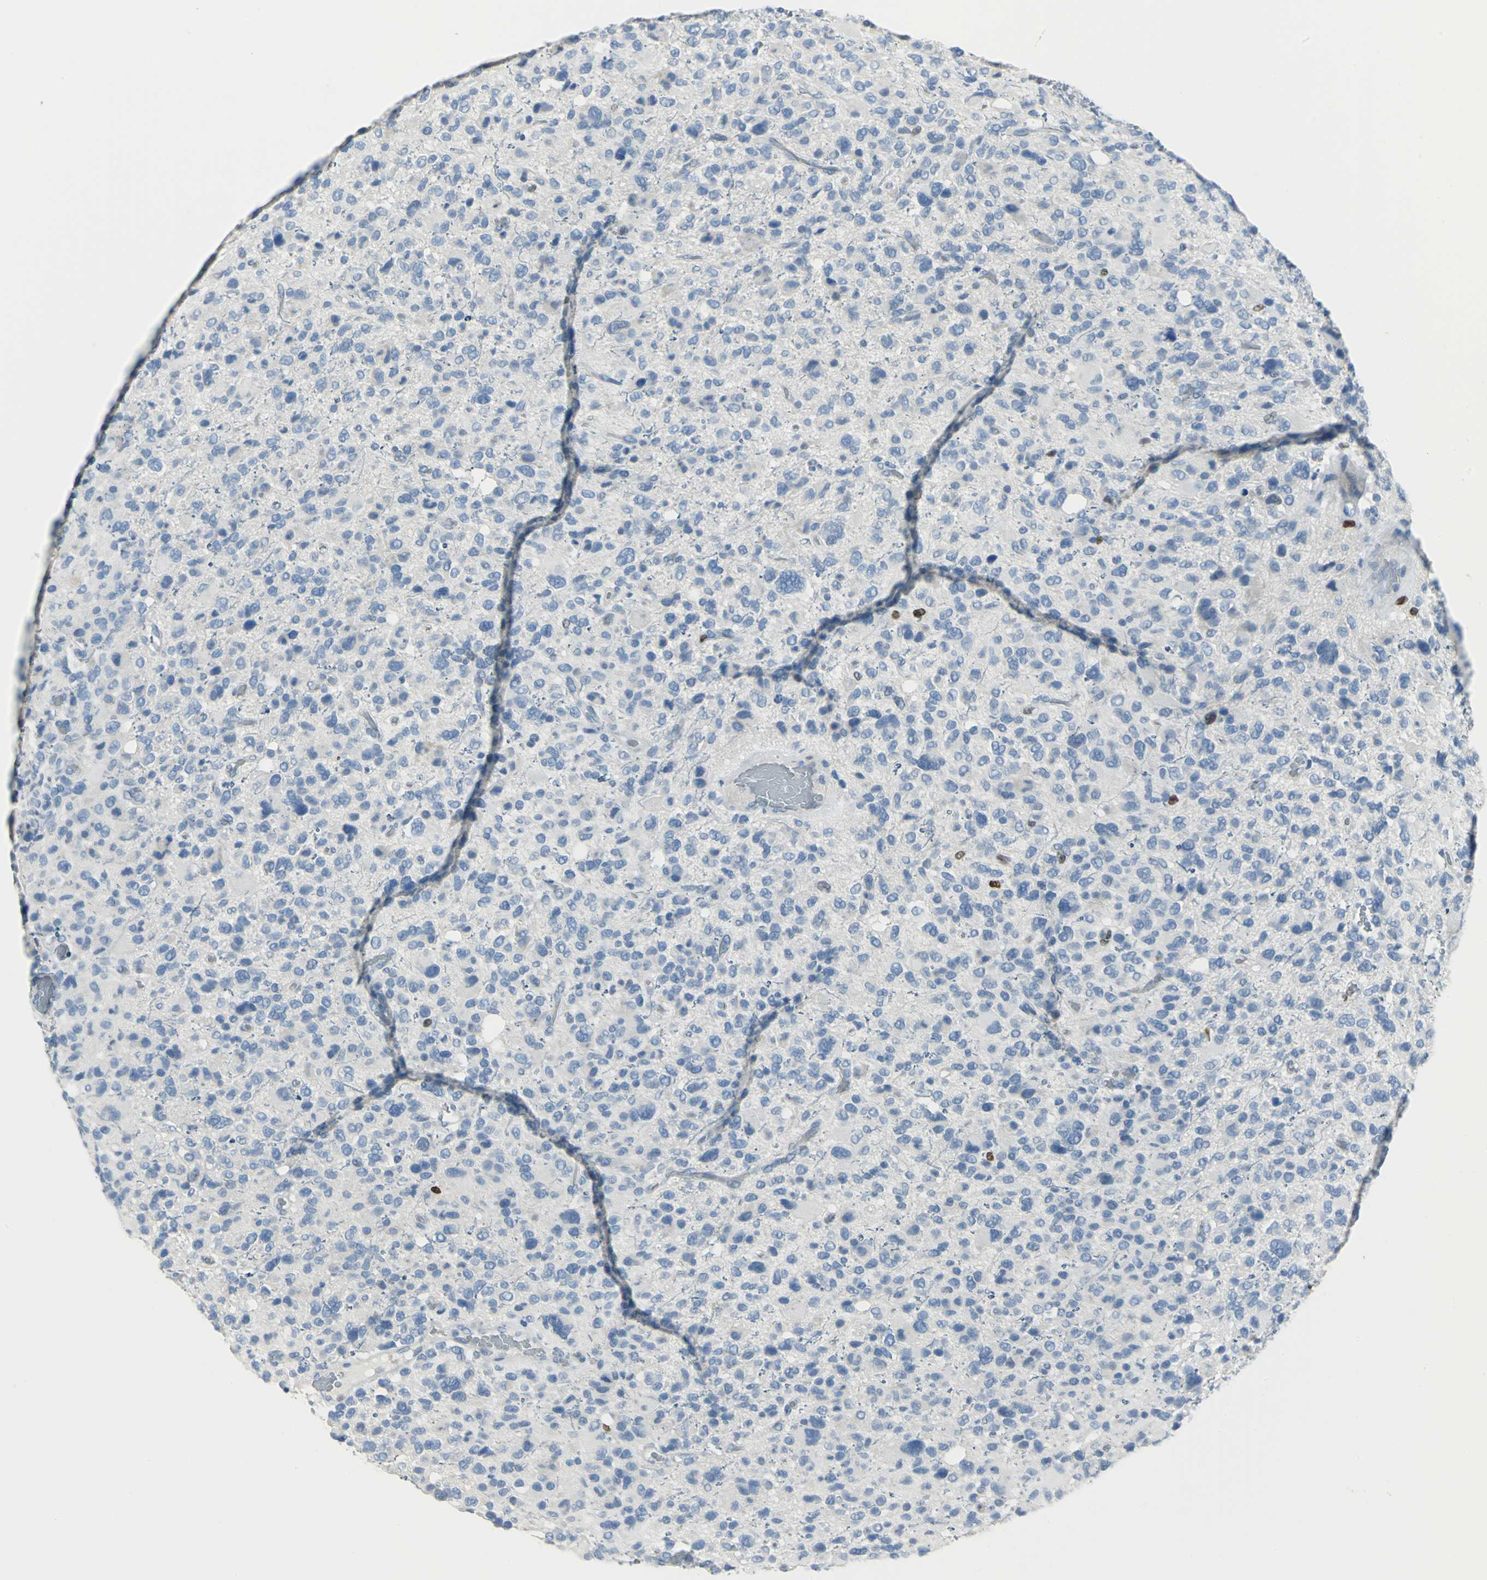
{"staining": {"intensity": "moderate", "quantity": "<25%", "location": "nuclear"}, "tissue": "glioma", "cell_type": "Tumor cells", "image_type": "cancer", "snomed": [{"axis": "morphology", "description": "Glioma, malignant, High grade"}, {"axis": "topography", "description": "Brain"}], "caption": "Brown immunohistochemical staining in human malignant high-grade glioma shows moderate nuclear positivity in about <25% of tumor cells.", "gene": "MCM3", "patient": {"sex": "male", "age": 48}}